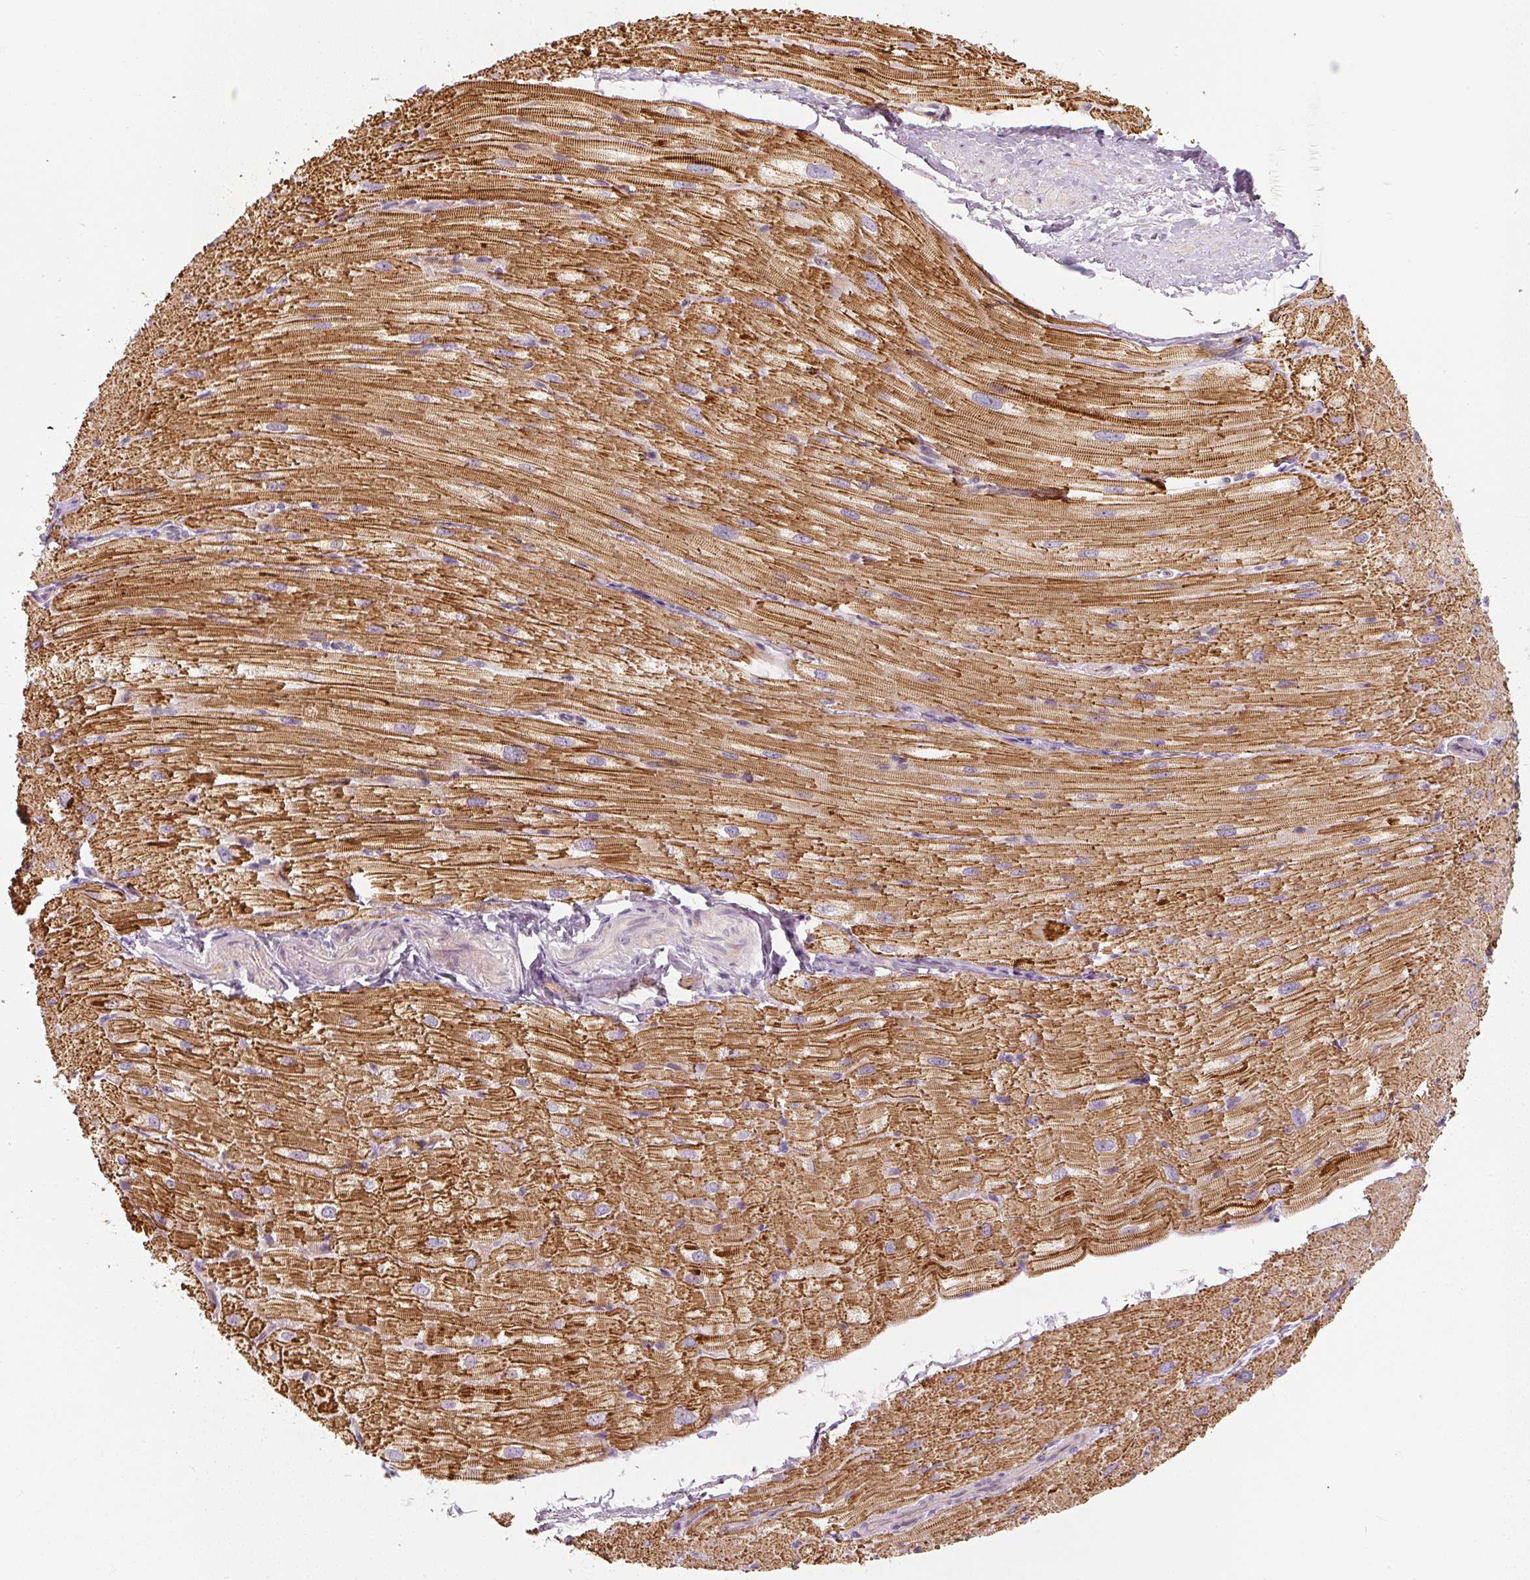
{"staining": {"intensity": "strong", "quantity": ">75%", "location": "cytoplasmic/membranous"}, "tissue": "heart muscle", "cell_type": "Cardiomyocytes", "image_type": "normal", "snomed": [{"axis": "morphology", "description": "Normal tissue, NOS"}, {"axis": "topography", "description": "Heart"}], "caption": "Benign heart muscle shows strong cytoplasmic/membranous staining in approximately >75% of cardiomyocytes, visualized by immunohistochemistry.", "gene": "PWWP3B", "patient": {"sex": "male", "age": 62}}